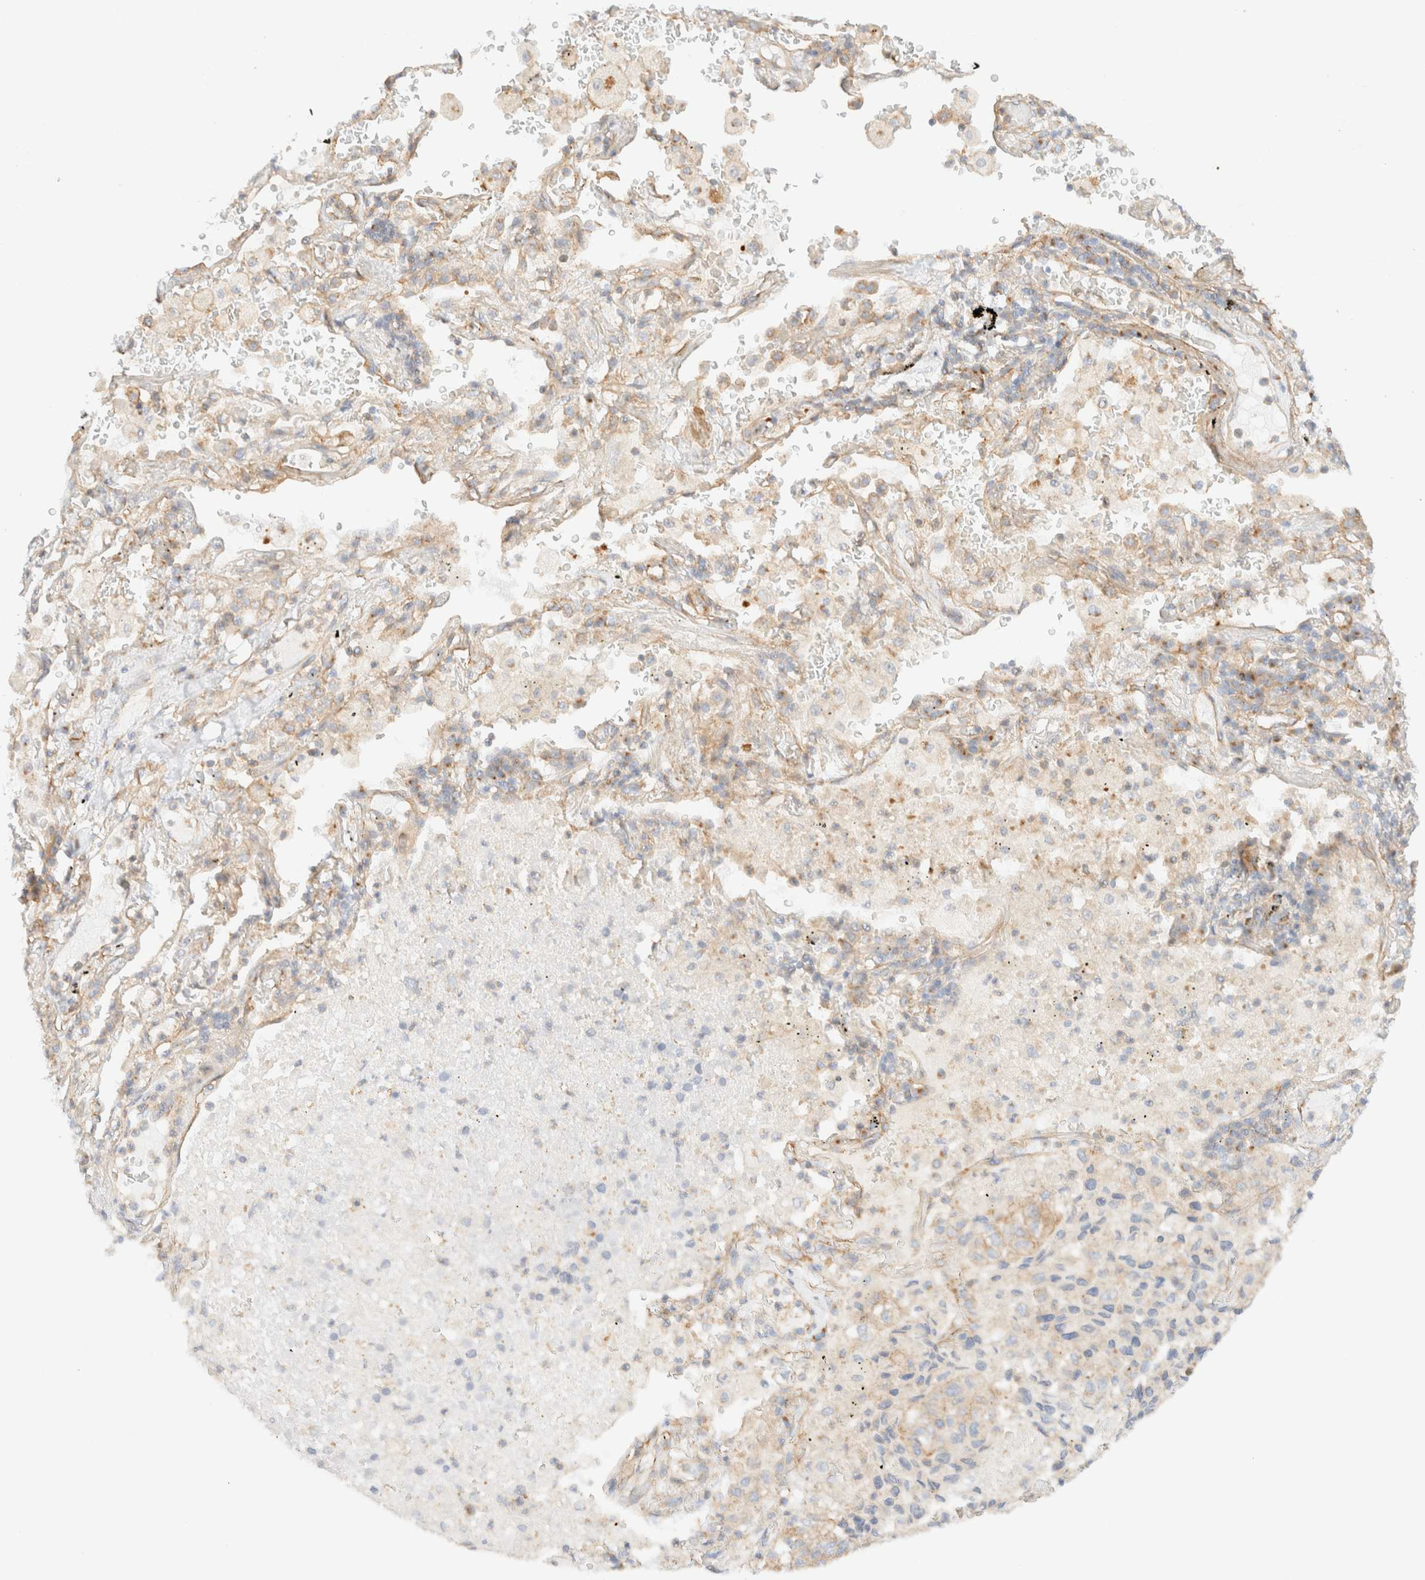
{"staining": {"intensity": "weak", "quantity": "<25%", "location": "cytoplasmic/membranous"}, "tissue": "lung cancer", "cell_type": "Tumor cells", "image_type": "cancer", "snomed": [{"axis": "morphology", "description": "Adenocarcinoma, NOS"}, {"axis": "topography", "description": "Lung"}], "caption": "Tumor cells show no significant expression in lung adenocarcinoma.", "gene": "MYO10", "patient": {"sex": "male", "age": 63}}